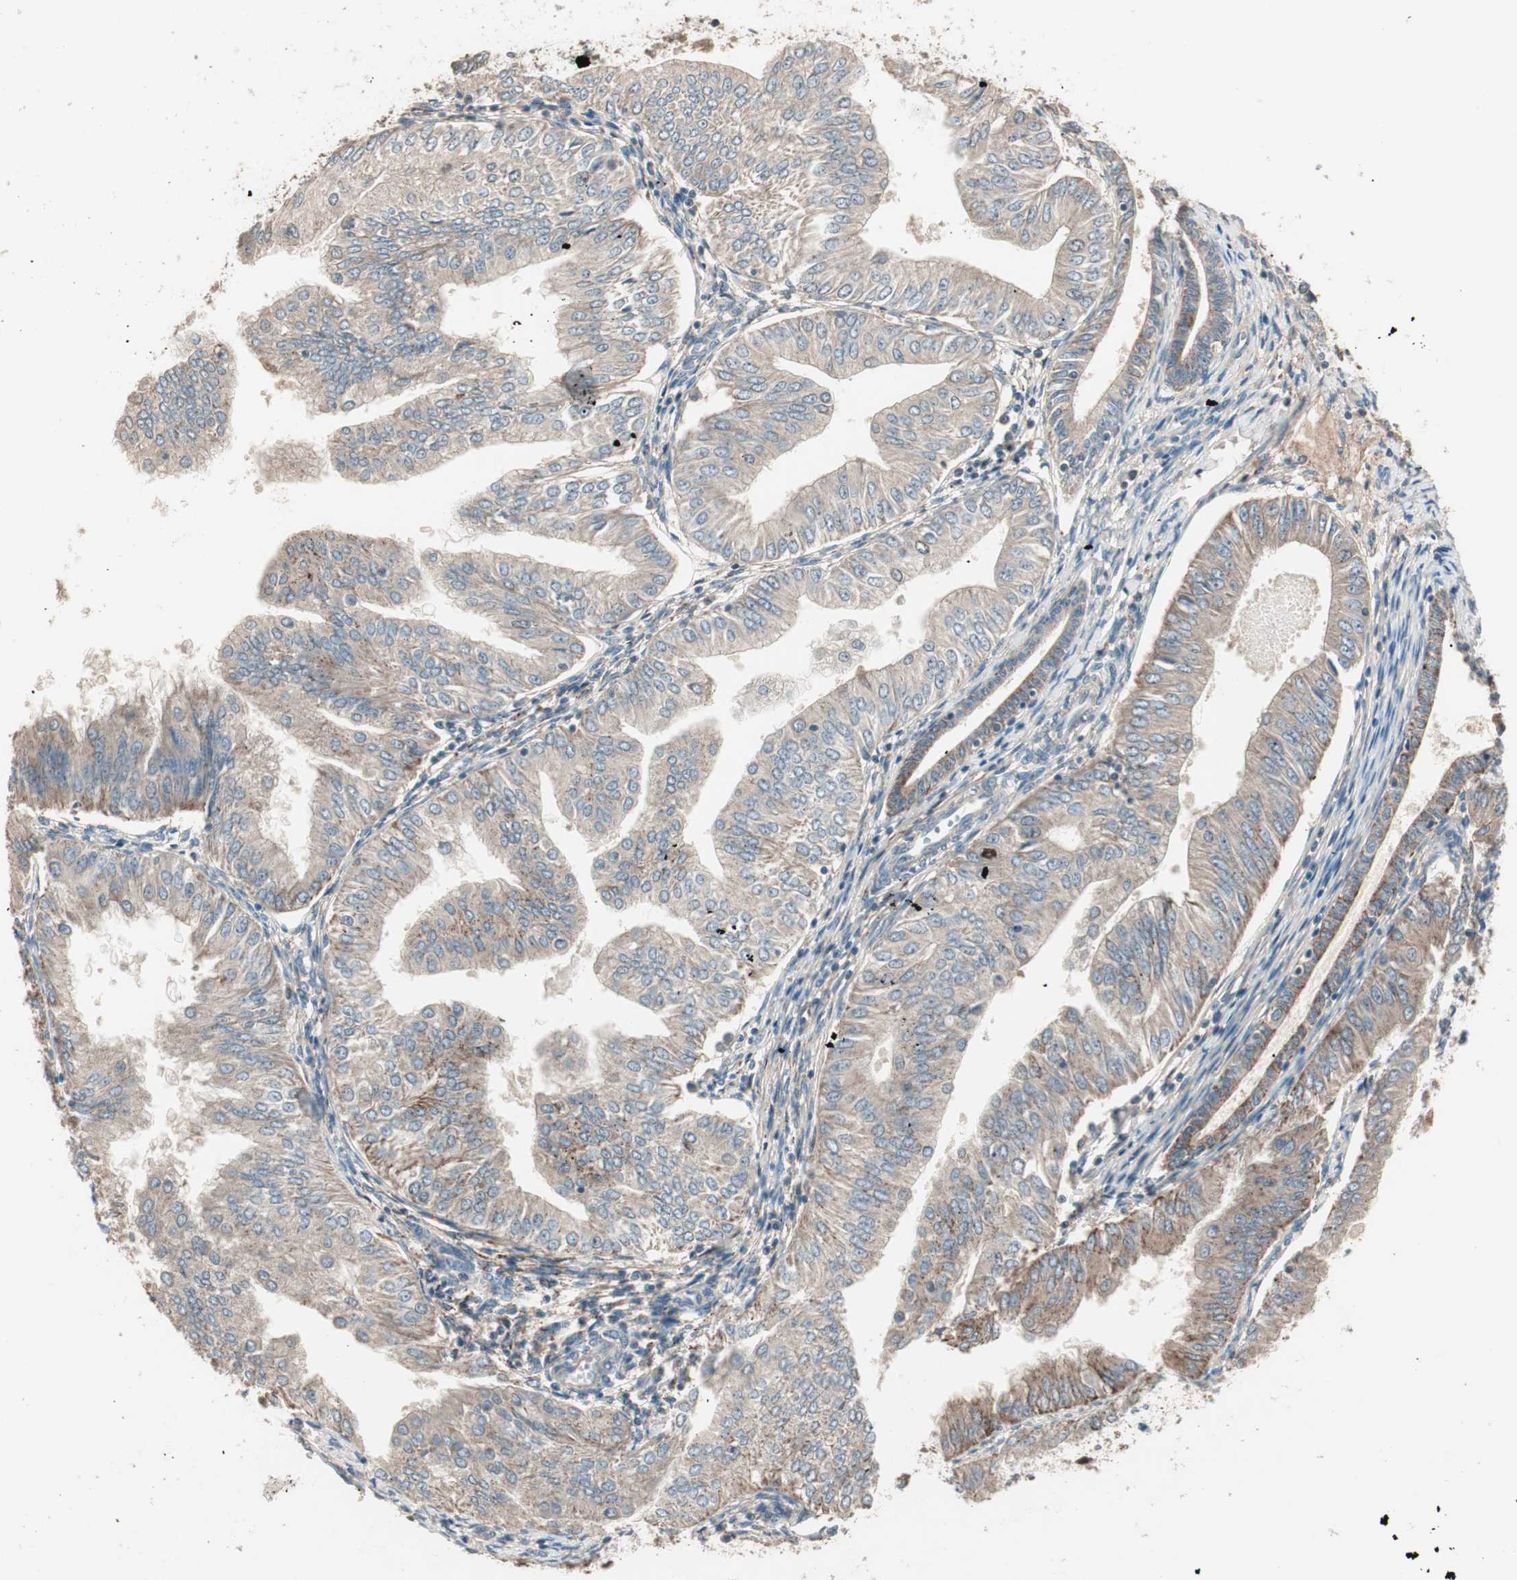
{"staining": {"intensity": "moderate", "quantity": ">75%", "location": "cytoplasmic/membranous"}, "tissue": "endometrial cancer", "cell_type": "Tumor cells", "image_type": "cancer", "snomed": [{"axis": "morphology", "description": "Adenocarcinoma, NOS"}, {"axis": "topography", "description": "Endometrium"}], "caption": "An immunohistochemistry micrograph of tumor tissue is shown. Protein staining in brown shows moderate cytoplasmic/membranous positivity in adenocarcinoma (endometrial) within tumor cells.", "gene": "NFRKB", "patient": {"sex": "female", "age": 53}}